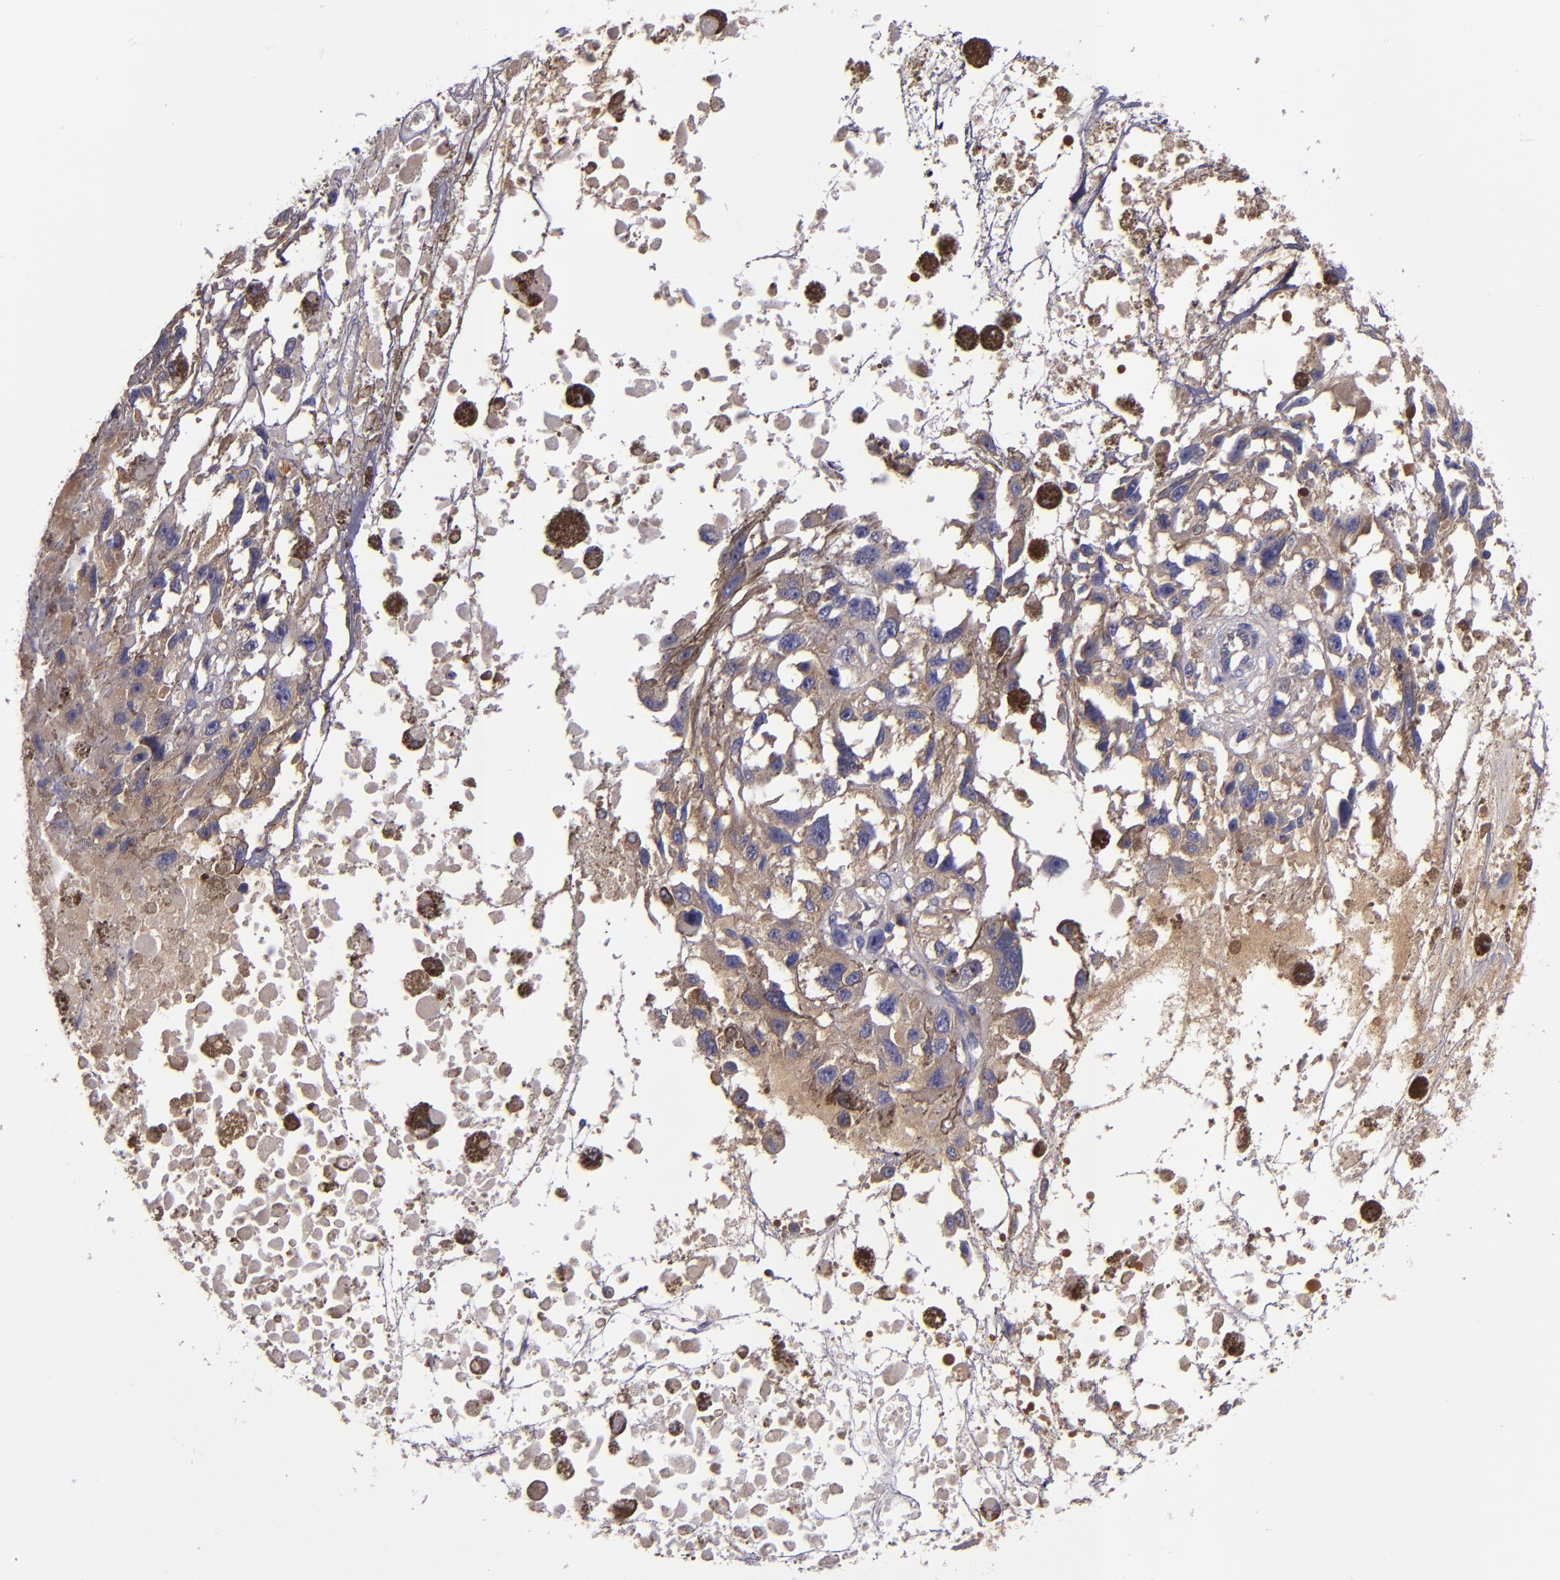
{"staining": {"intensity": "weak", "quantity": "25%-75%", "location": "cytoplasmic/membranous"}, "tissue": "melanoma", "cell_type": "Tumor cells", "image_type": "cancer", "snomed": [{"axis": "morphology", "description": "Malignant melanoma, Metastatic site"}, {"axis": "topography", "description": "Lymph node"}], "caption": "Malignant melanoma (metastatic site) tissue demonstrates weak cytoplasmic/membranous staining in about 25%-75% of tumor cells, visualized by immunohistochemistry. Nuclei are stained in blue.", "gene": "CARS1", "patient": {"sex": "male", "age": 59}}